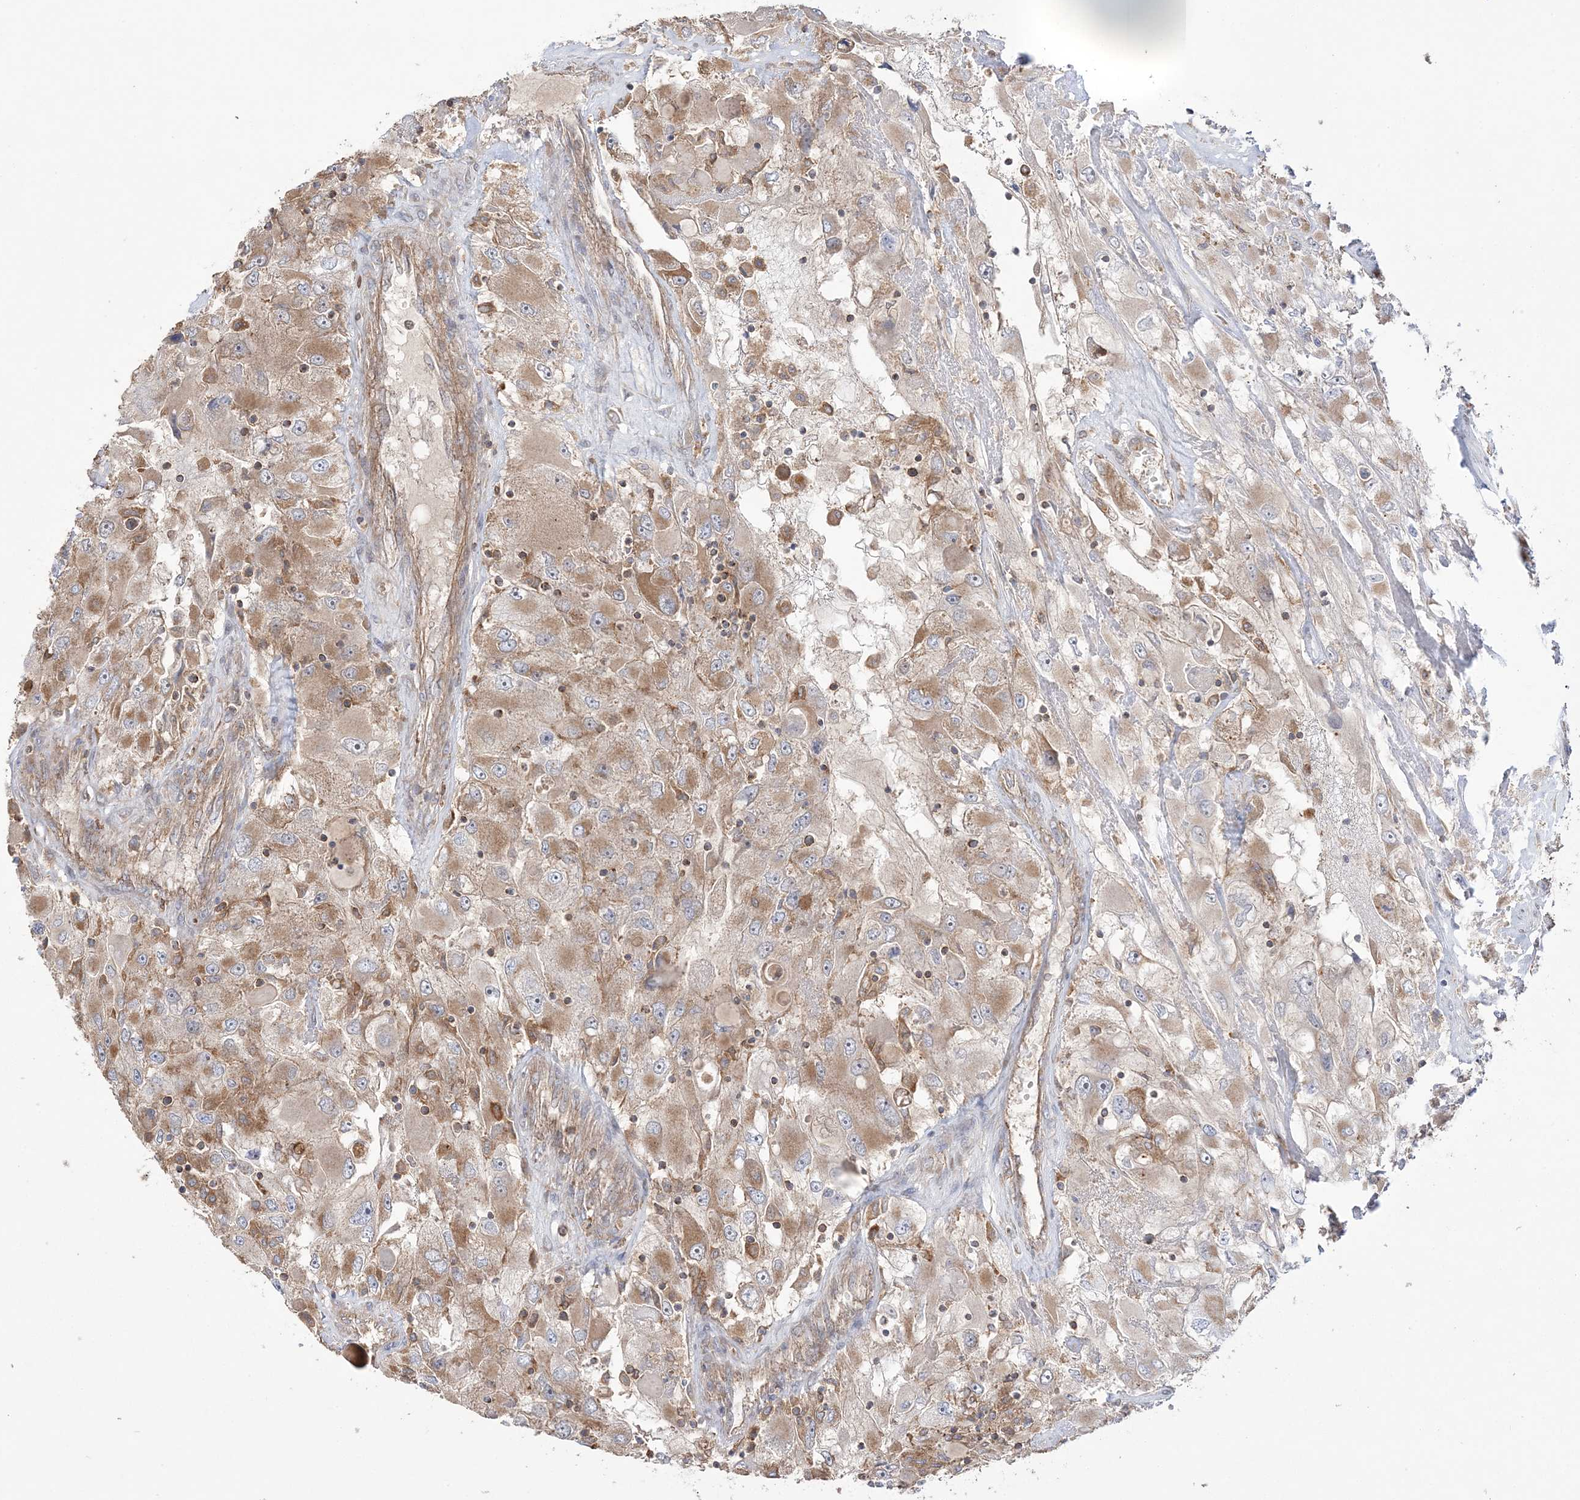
{"staining": {"intensity": "moderate", "quantity": "25%-75%", "location": "cytoplasmic/membranous"}, "tissue": "renal cancer", "cell_type": "Tumor cells", "image_type": "cancer", "snomed": [{"axis": "morphology", "description": "Adenocarcinoma, NOS"}, {"axis": "topography", "description": "Kidney"}], "caption": "An image showing moderate cytoplasmic/membranous positivity in approximately 25%-75% of tumor cells in renal adenocarcinoma, as visualized by brown immunohistochemical staining.", "gene": "TBC1D5", "patient": {"sex": "female", "age": 52}}